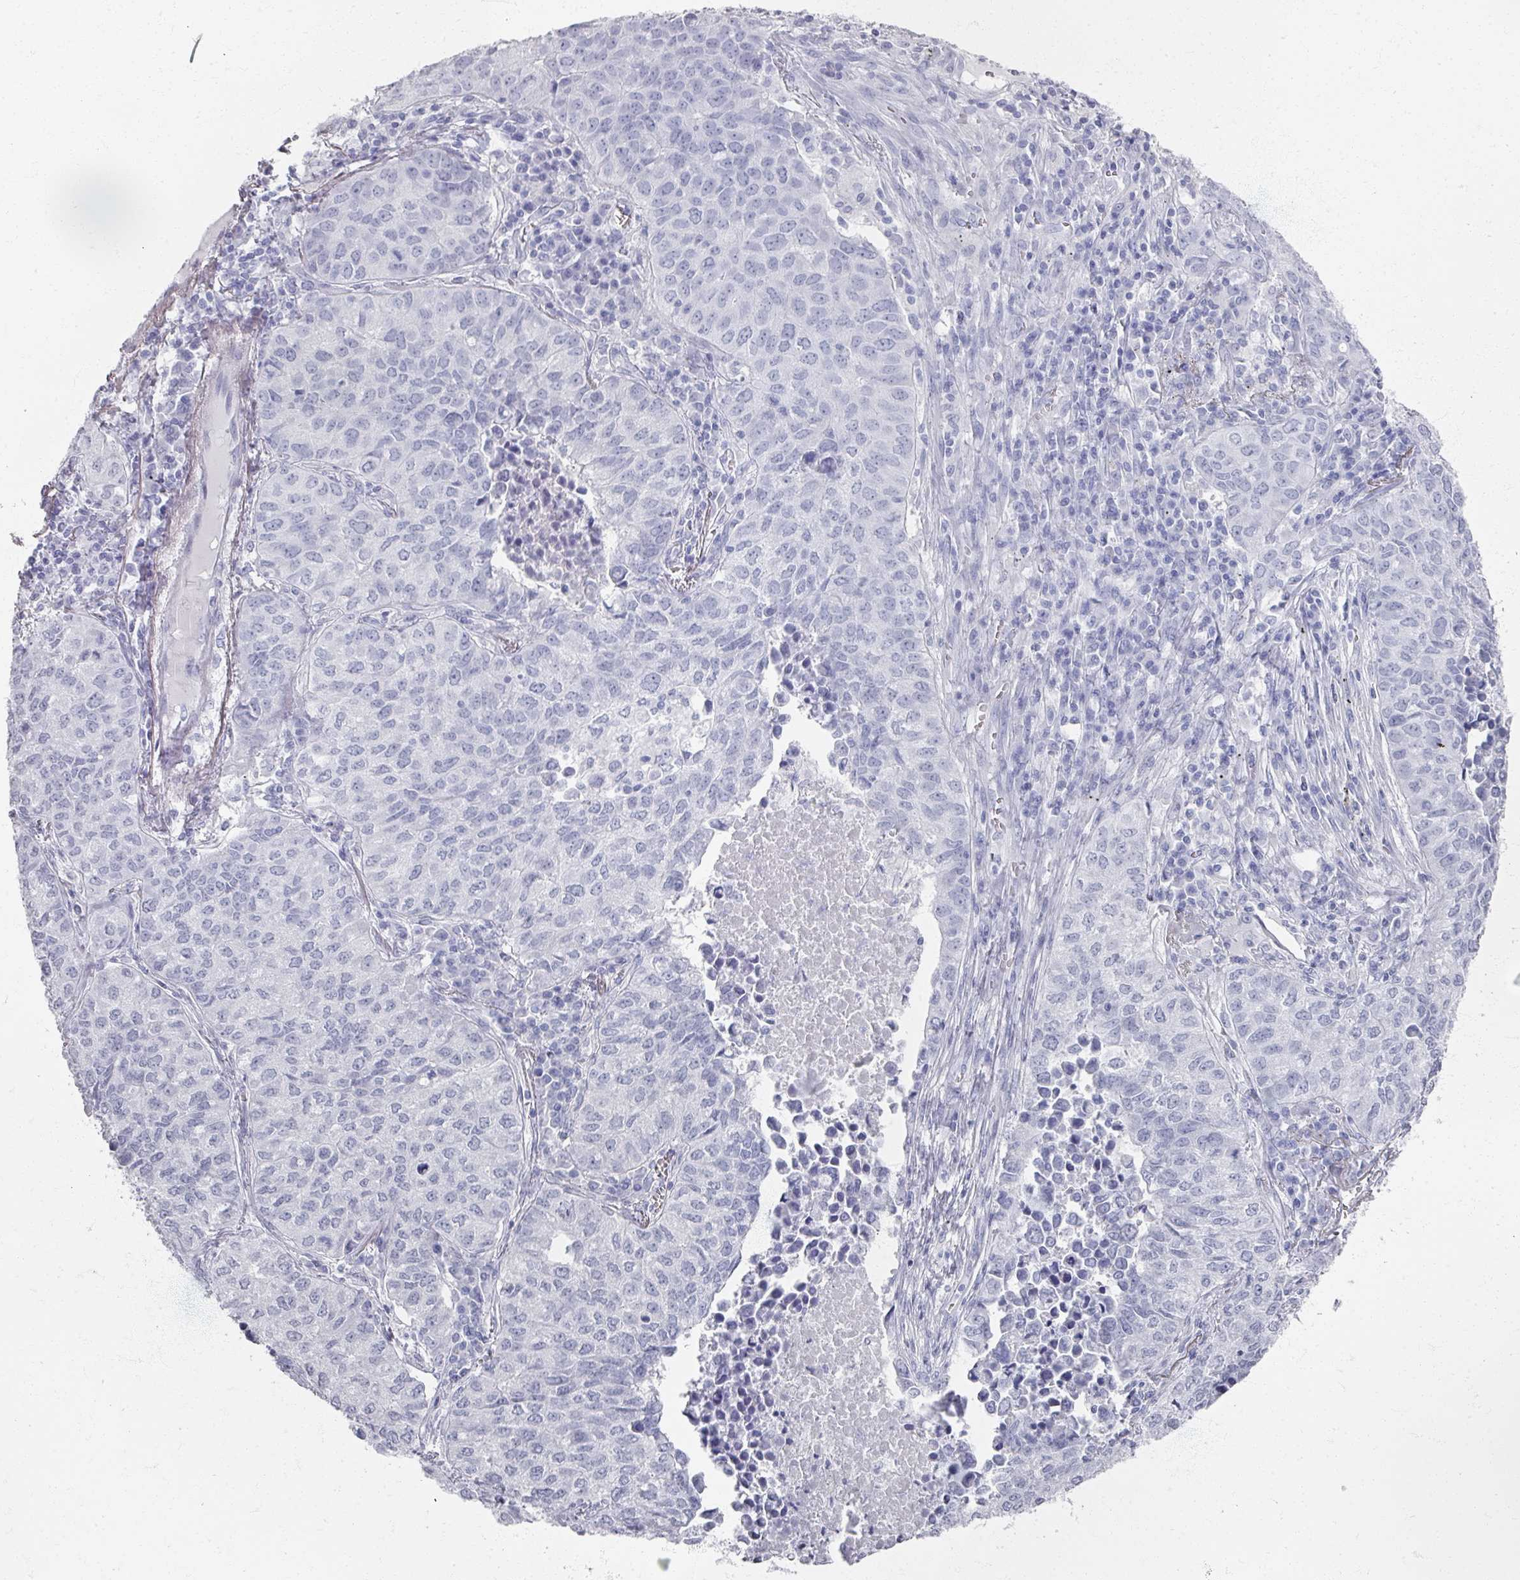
{"staining": {"intensity": "negative", "quantity": "none", "location": "none"}, "tissue": "lung cancer", "cell_type": "Tumor cells", "image_type": "cancer", "snomed": [{"axis": "morphology", "description": "Adenocarcinoma, NOS"}, {"axis": "topography", "description": "Lung"}], "caption": "IHC image of neoplastic tissue: lung adenocarcinoma stained with DAB shows no significant protein expression in tumor cells.", "gene": "PSKH1", "patient": {"sex": "female", "age": 50}}